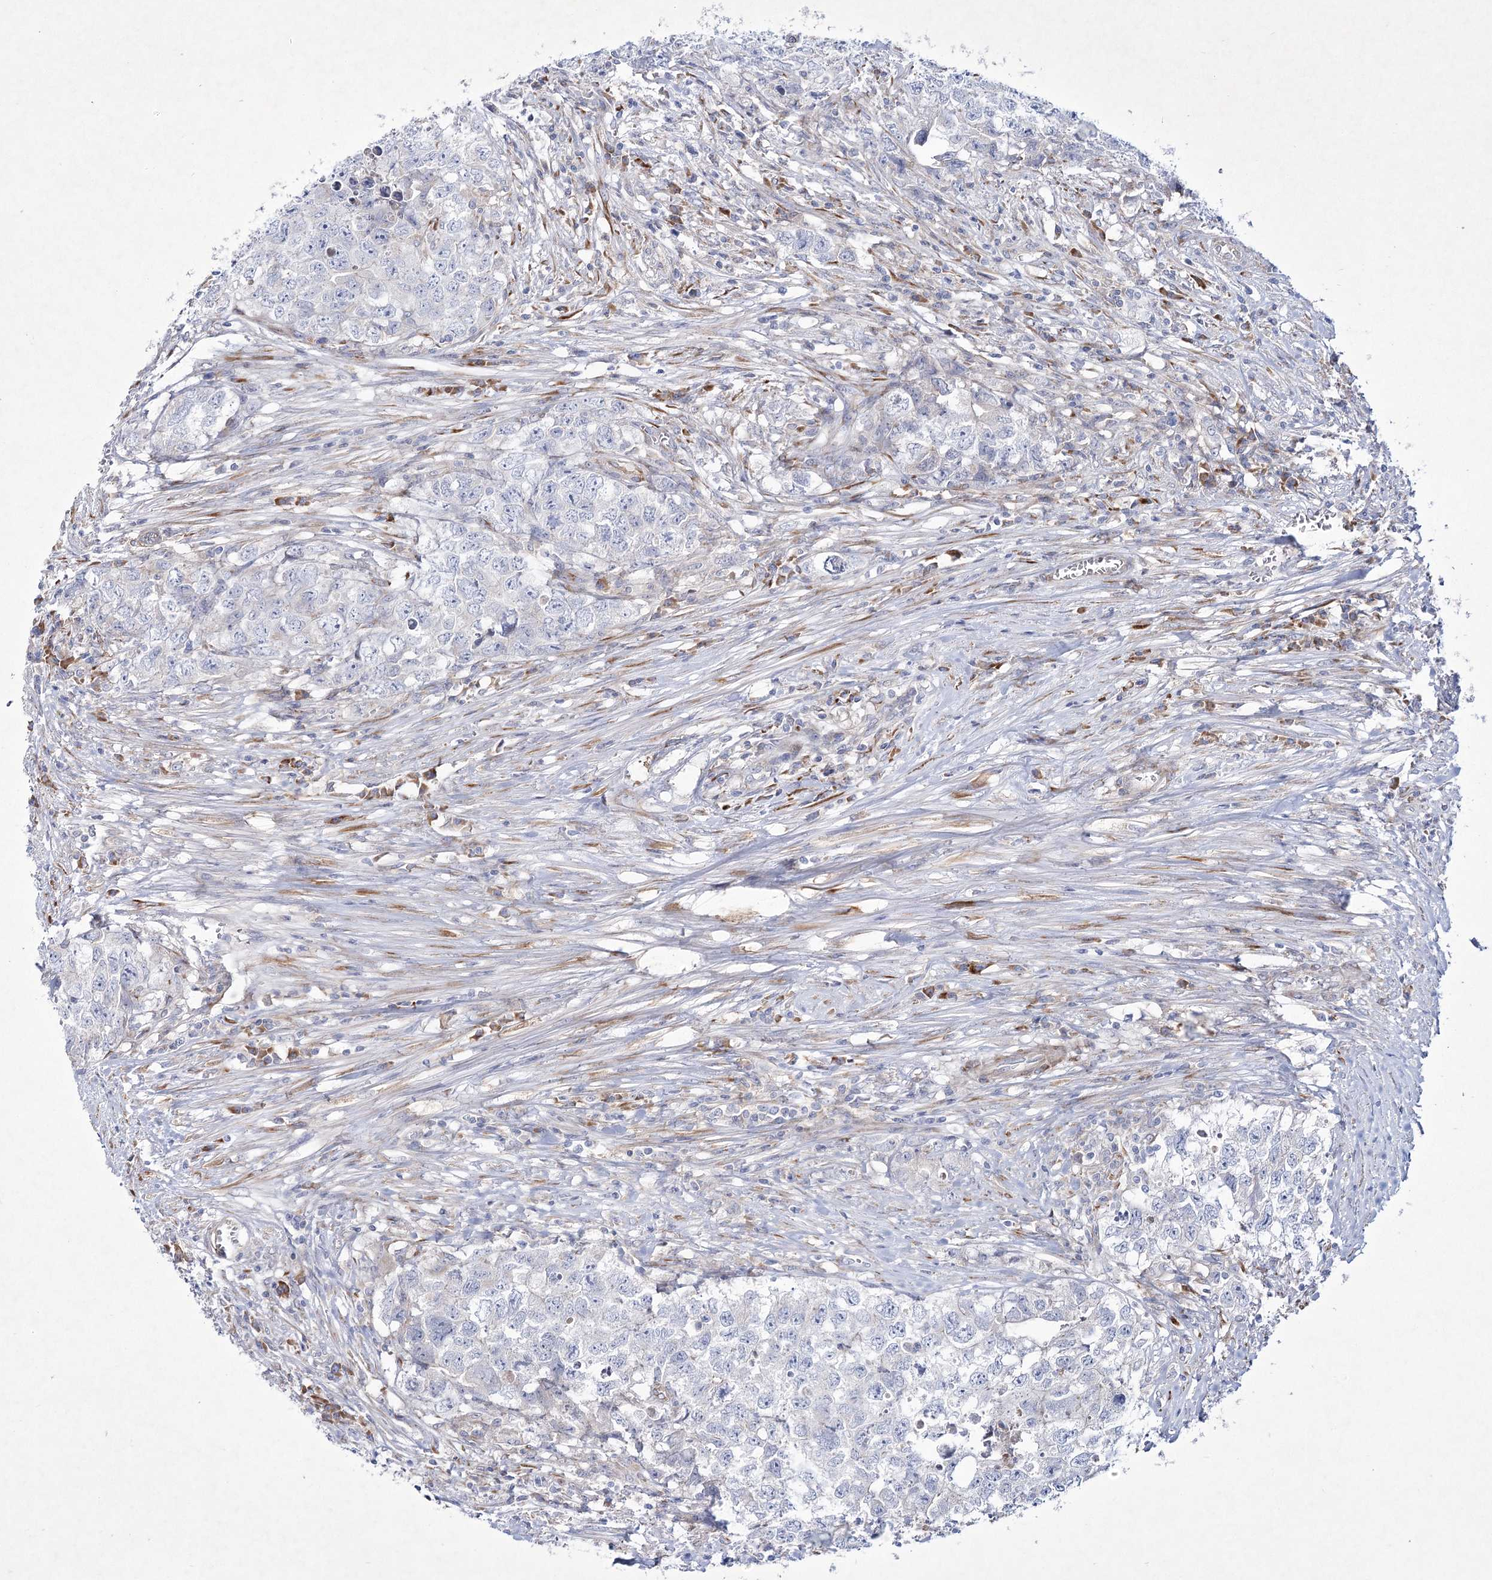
{"staining": {"intensity": "negative", "quantity": "none", "location": "none"}, "tissue": "testis cancer", "cell_type": "Tumor cells", "image_type": "cancer", "snomed": [{"axis": "morphology", "description": "Seminoma, NOS"}, {"axis": "morphology", "description": "Carcinoma, Embryonal, NOS"}, {"axis": "topography", "description": "Testis"}], "caption": "Immunohistochemistry histopathology image of neoplastic tissue: human testis cancer (embryonal carcinoma) stained with DAB (3,3'-diaminobenzidine) displays no significant protein positivity in tumor cells.", "gene": "ARFGEF3", "patient": {"sex": "male", "age": 43}}